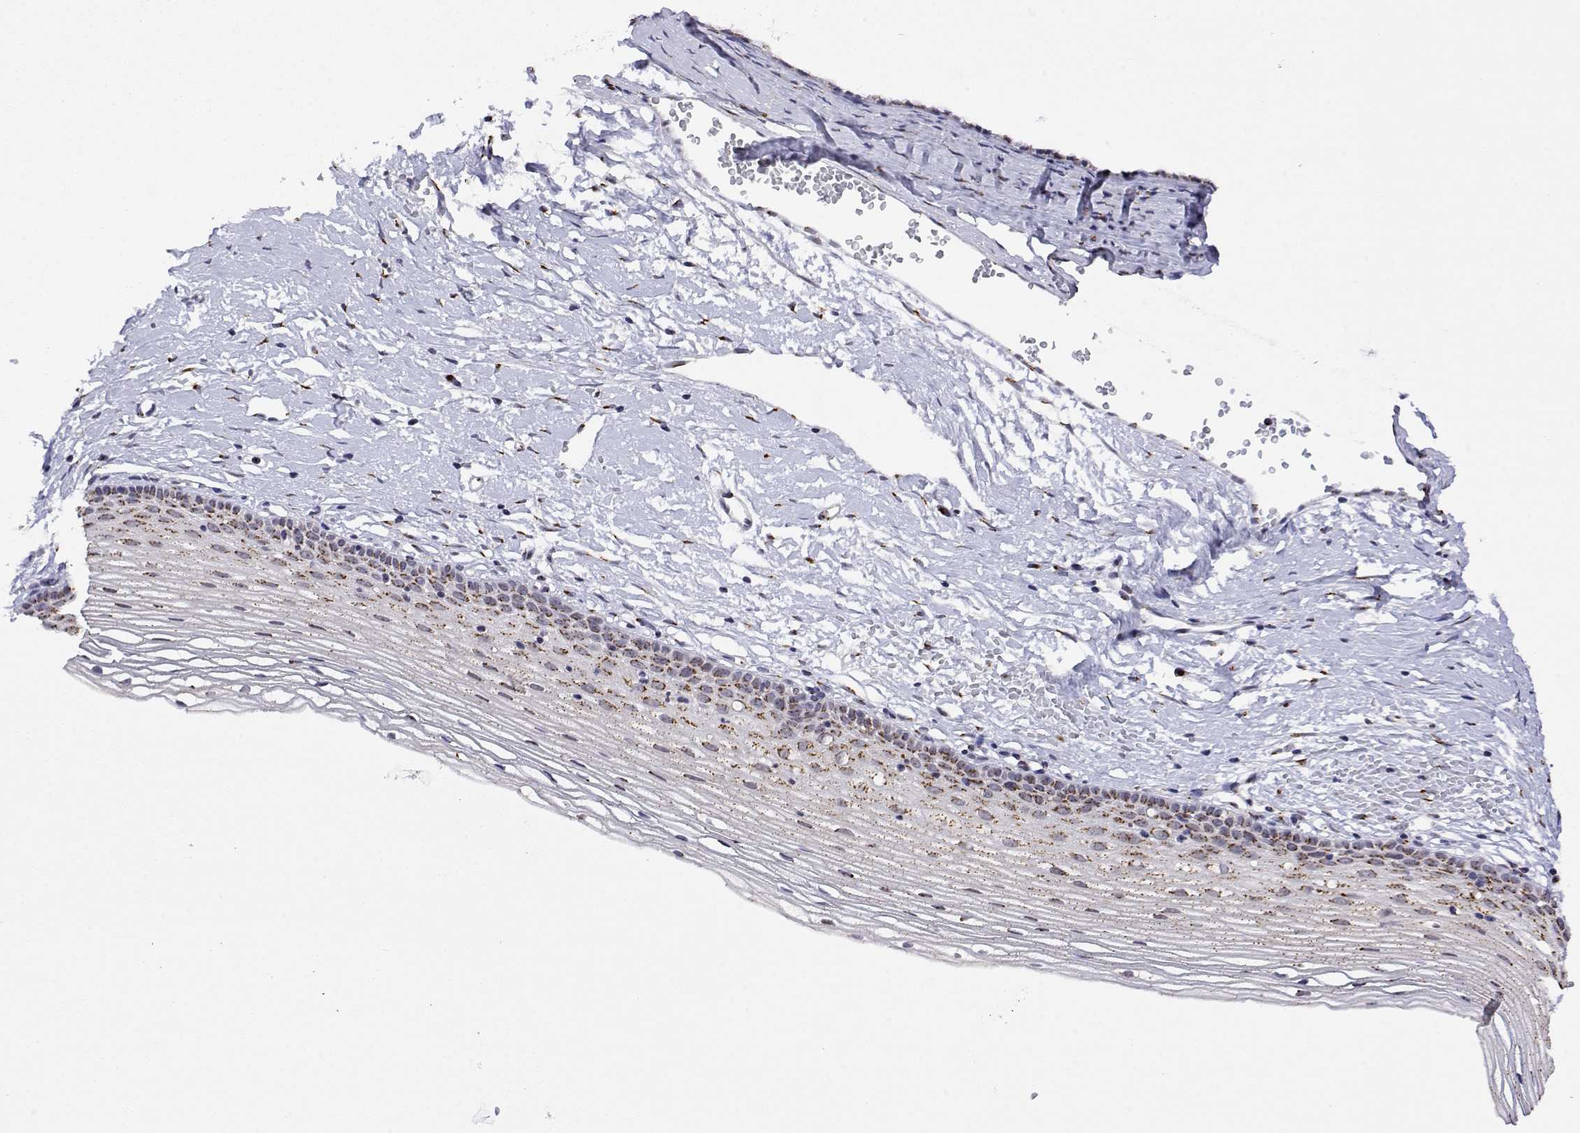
{"staining": {"intensity": "strong", "quantity": ">75%", "location": "cytoplasmic/membranous"}, "tissue": "cervix", "cell_type": "Glandular cells", "image_type": "normal", "snomed": [{"axis": "morphology", "description": "Normal tissue, NOS"}, {"axis": "topography", "description": "Cervix"}], "caption": "Cervix stained with DAB (3,3'-diaminobenzidine) IHC exhibits high levels of strong cytoplasmic/membranous expression in approximately >75% of glandular cells. (DAB (3,3'-diaminobenzidine) IHC with brightfield microscopy, high magnification).", "gene": "YIPF3", "patient": {"sex": "female", "age": 40}}